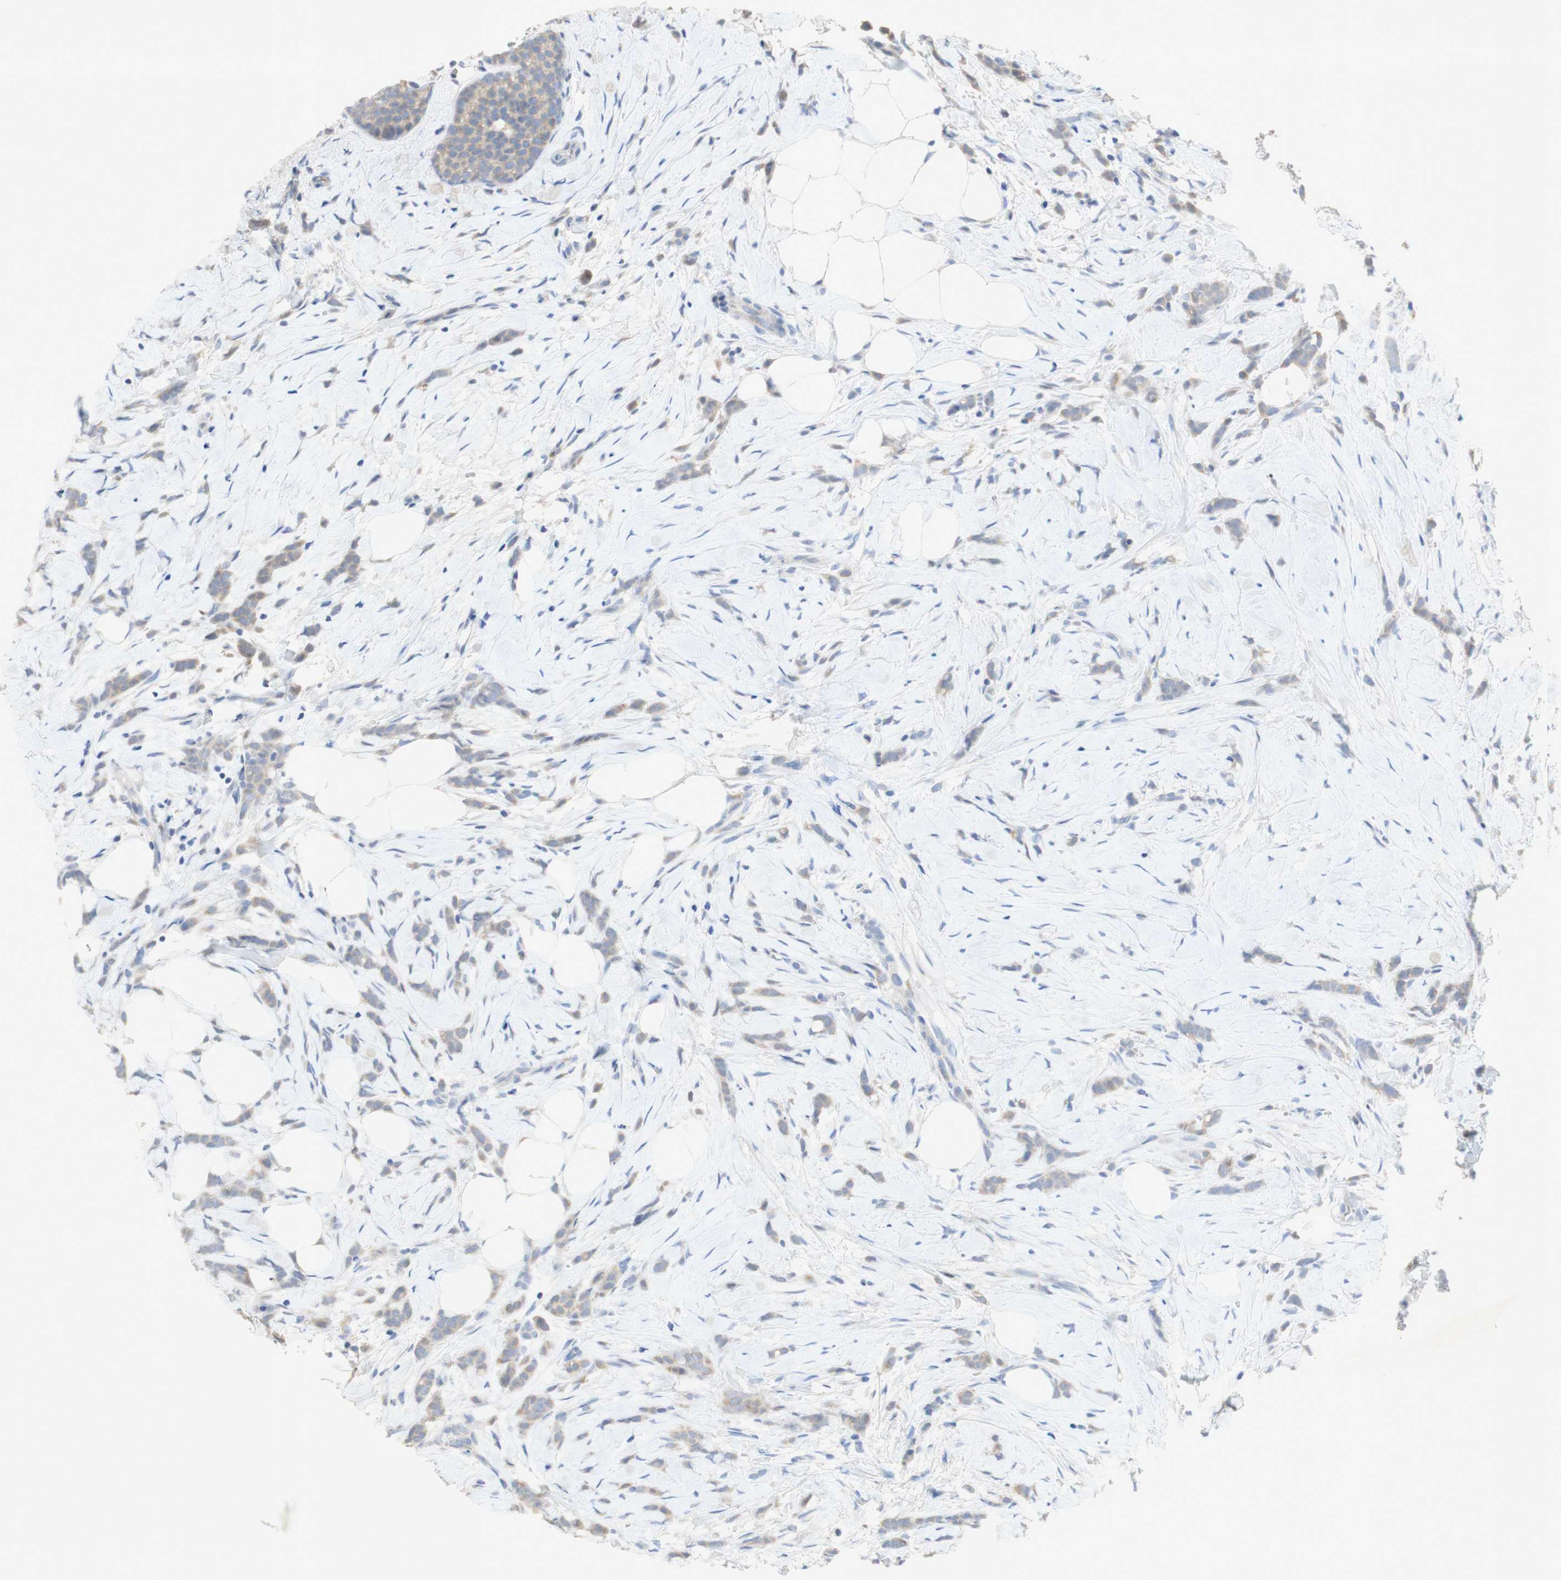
{"staining": {"intensity": "negative", "quantity": "none", "location": "none"}, "tissue": "breast cancer", "cell_type": "Tumor cells", "image_type": "cancer", "snomed": [{"axis": "morphology", "description": "Lobular carcinoma, in situ"}, {"axis": "morphology", "description": "Lobular carcinoma"}, {"axis": "topography", "description": "Breast"}], "caption": "An IHC image of breast lobular carcinoma in situ is shown. There is no staining in tumor cells of breast lobular carcinoma in situ. (Stains: DAB IHC with hematoxylin counter stain, Microscopy: brightfield microscopy at high magnification).", "gene": "EPO", "patient": {"sex": "female", "age": 41}}